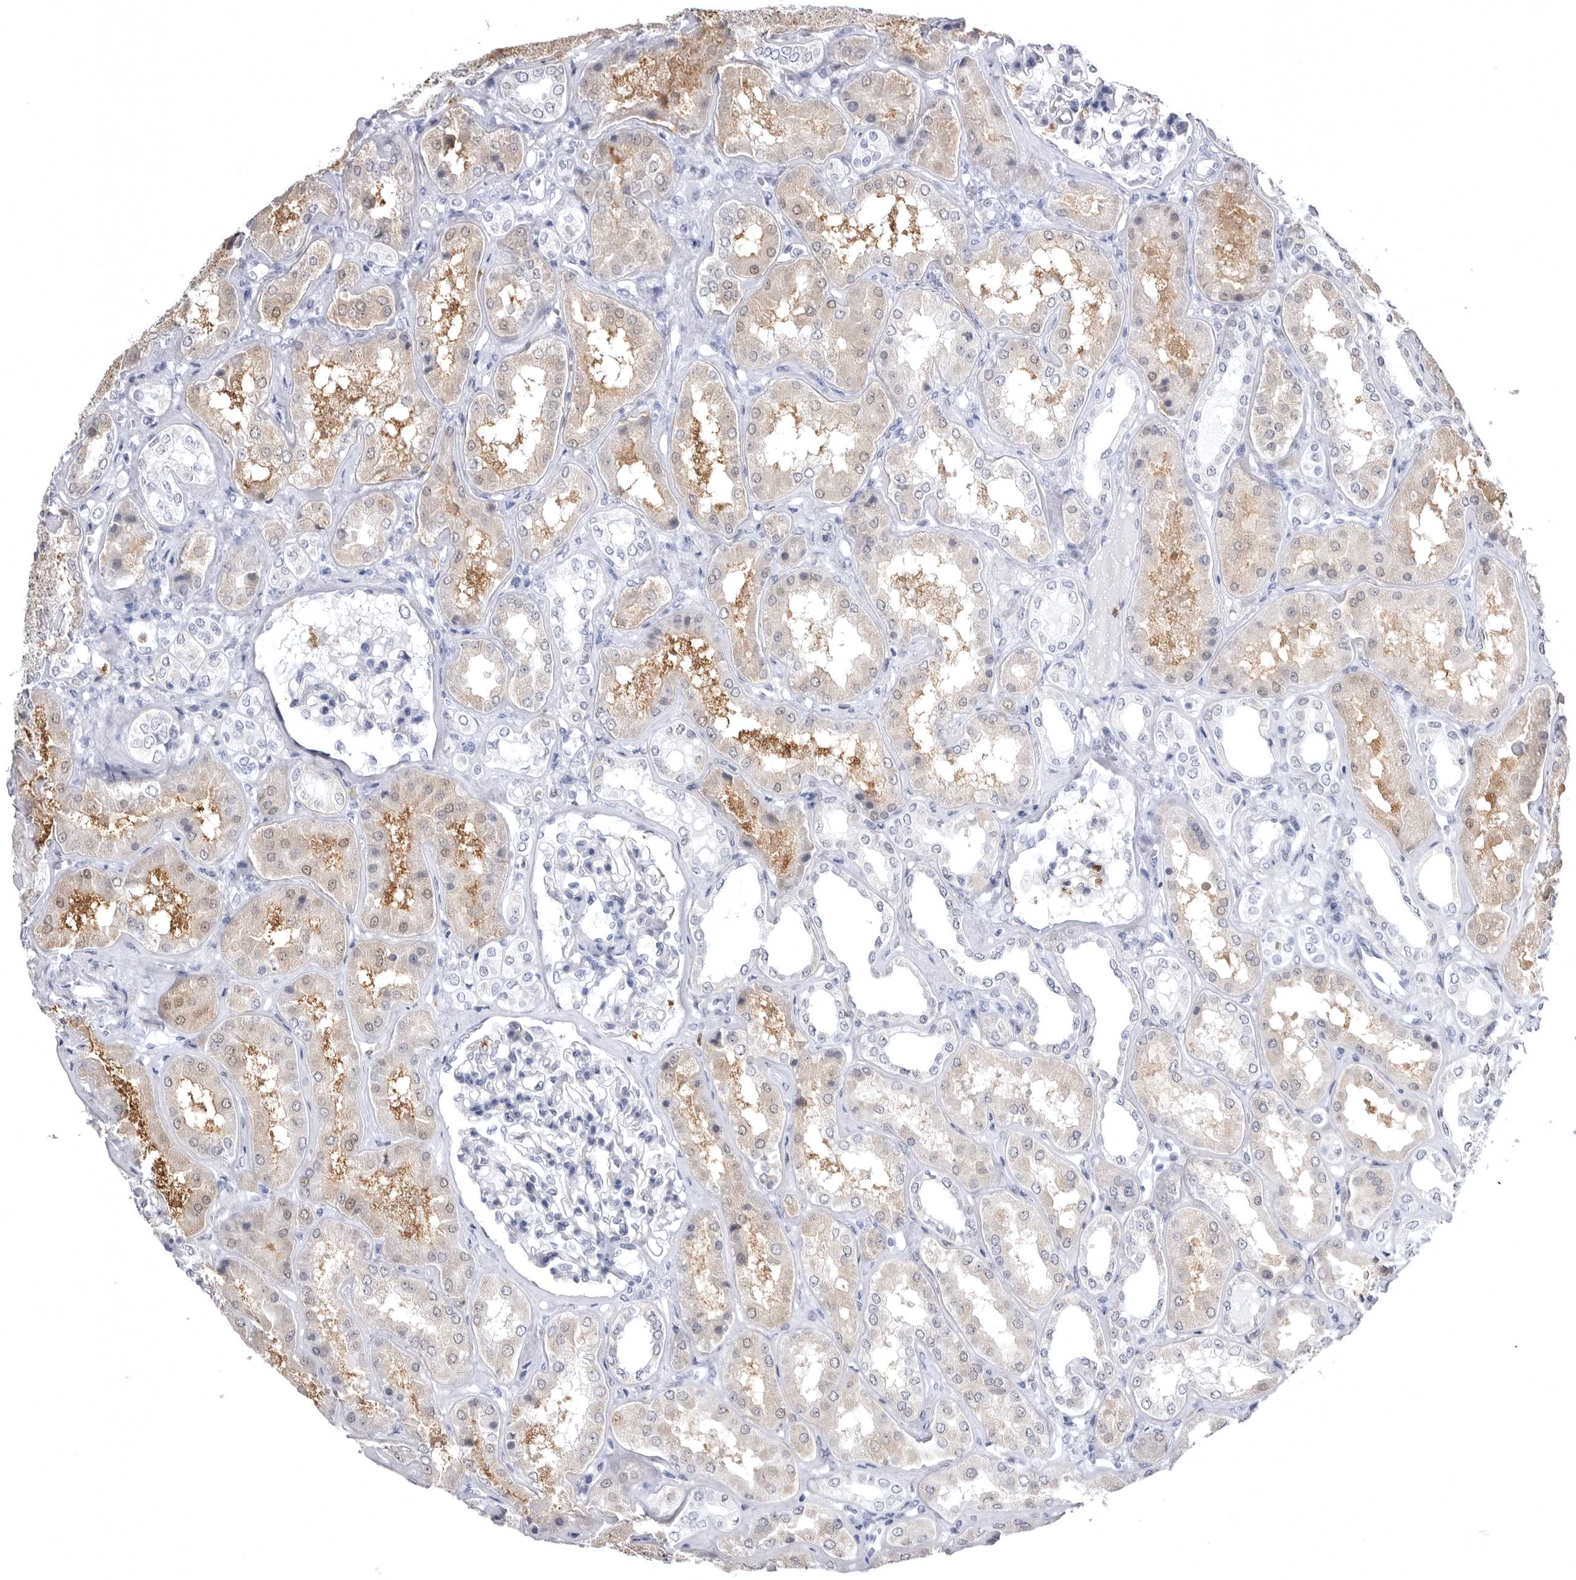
{"staining": {"intensity": "negative", "quantity": "none", "location": "none"}, "tissue": "kidney", "cell_type": "Cells in glomeruli", "image_type": "normal", "snomed": [{"axis": "morphology", "description": "Normal tissue, NOS"}, {"axis": "topography", "description": "Kidney"}], "caption": "IHC histopathology image of normal kidney: kidney stained with DAB (3,3'-diaminobenzidine) displays no significant protein expression in cells in glomeruli.", "gene": "STAP2", "patient": {"sex": "female", "age": 56}}